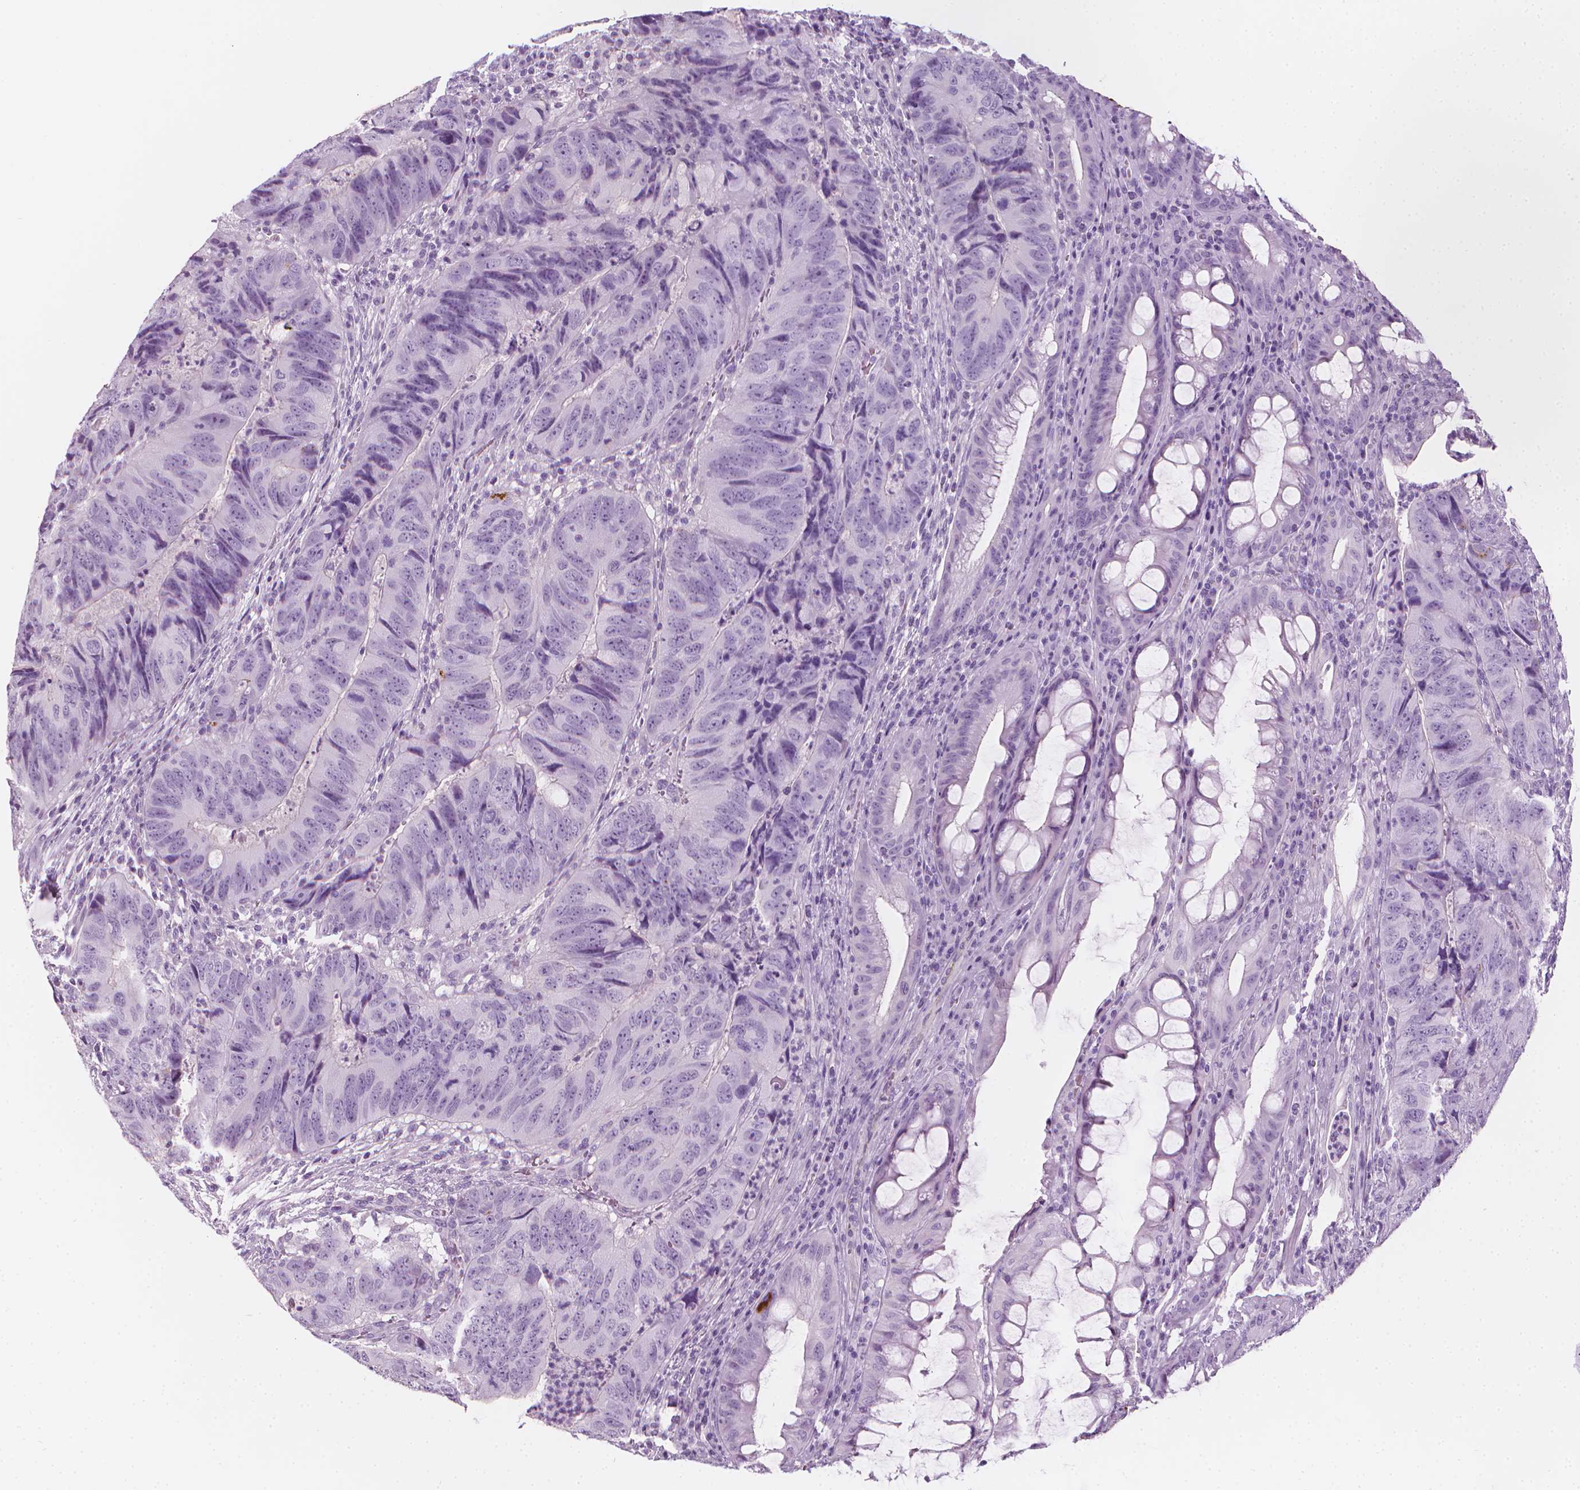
{"staining": {"intensity": "negative", "quantity": "none", "location": "none"}, "tissue": "colorectal cancer", "cell_type": "Tumor cells", "image_type": "cancer", "snomed": [{"axis": "morphology", "description": "Adenocarcinoma, NOS"}, {"axis": "topography", "description": "Colon"}], "caption": "Tumor cells show no significant positivity in colorectal cancer (adenocarcinoma).", "gene": "SCG3", "patient": {"sex": "male", "age": 79}}